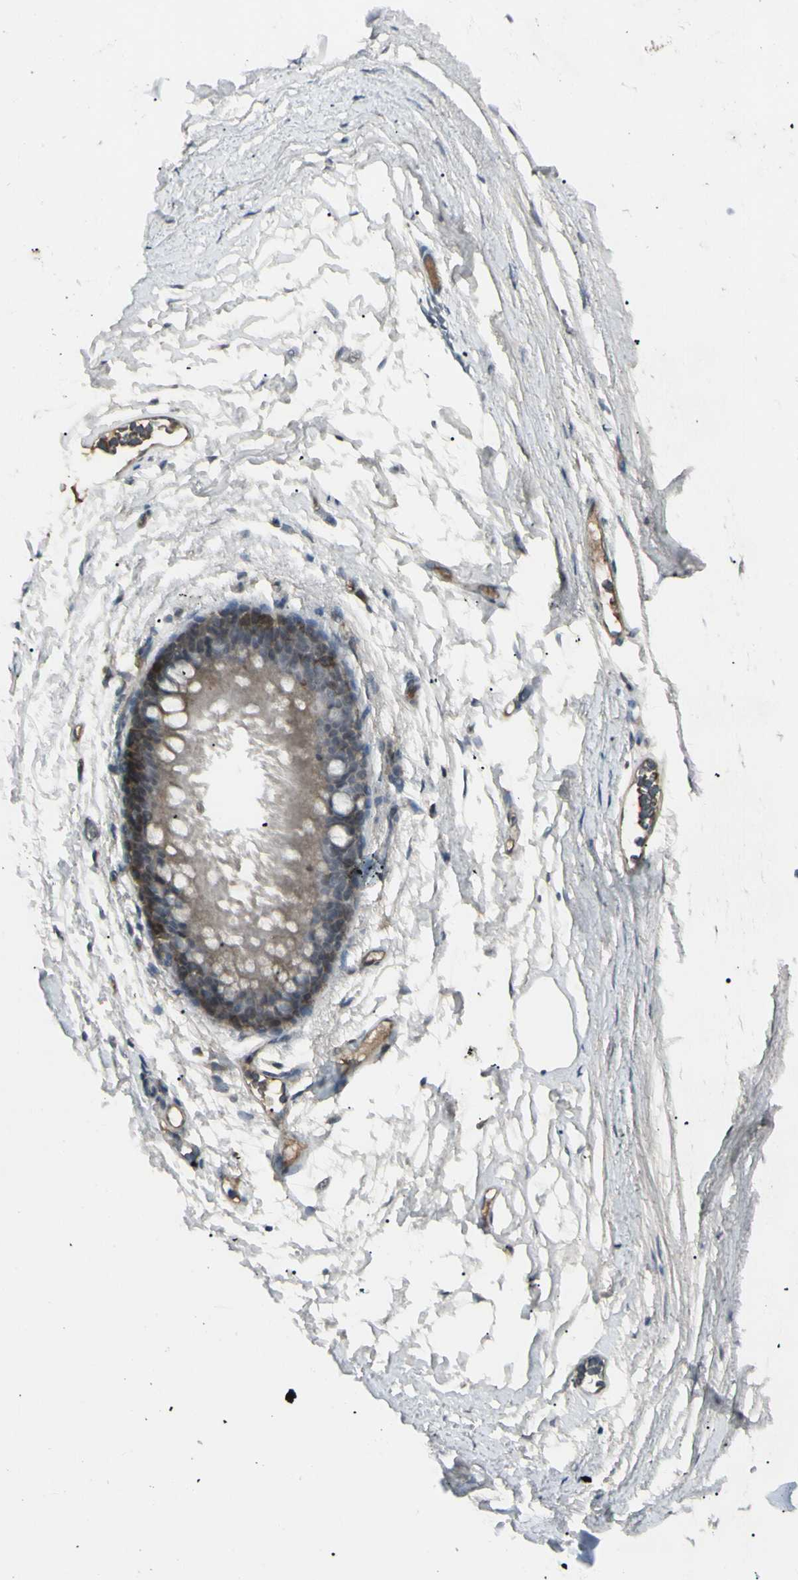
{"staining": {"intensity": "negative", "quantity": "none", "location": "none"}, "tissue": "adipose tissue", "cell_type": "Adipocytes", "image_type": "normal", "snomed": [{"axis": "morphology", "description": "Normal tissue, NOS"}, {"axis": "topography", "description": "Bronchus"}], "caption": "Adipose tissue stained for a protein using IHC exhibits no expression adipocytes.", "gene": "PIAS4", "patient": {"sex": "female", "age": 73}}